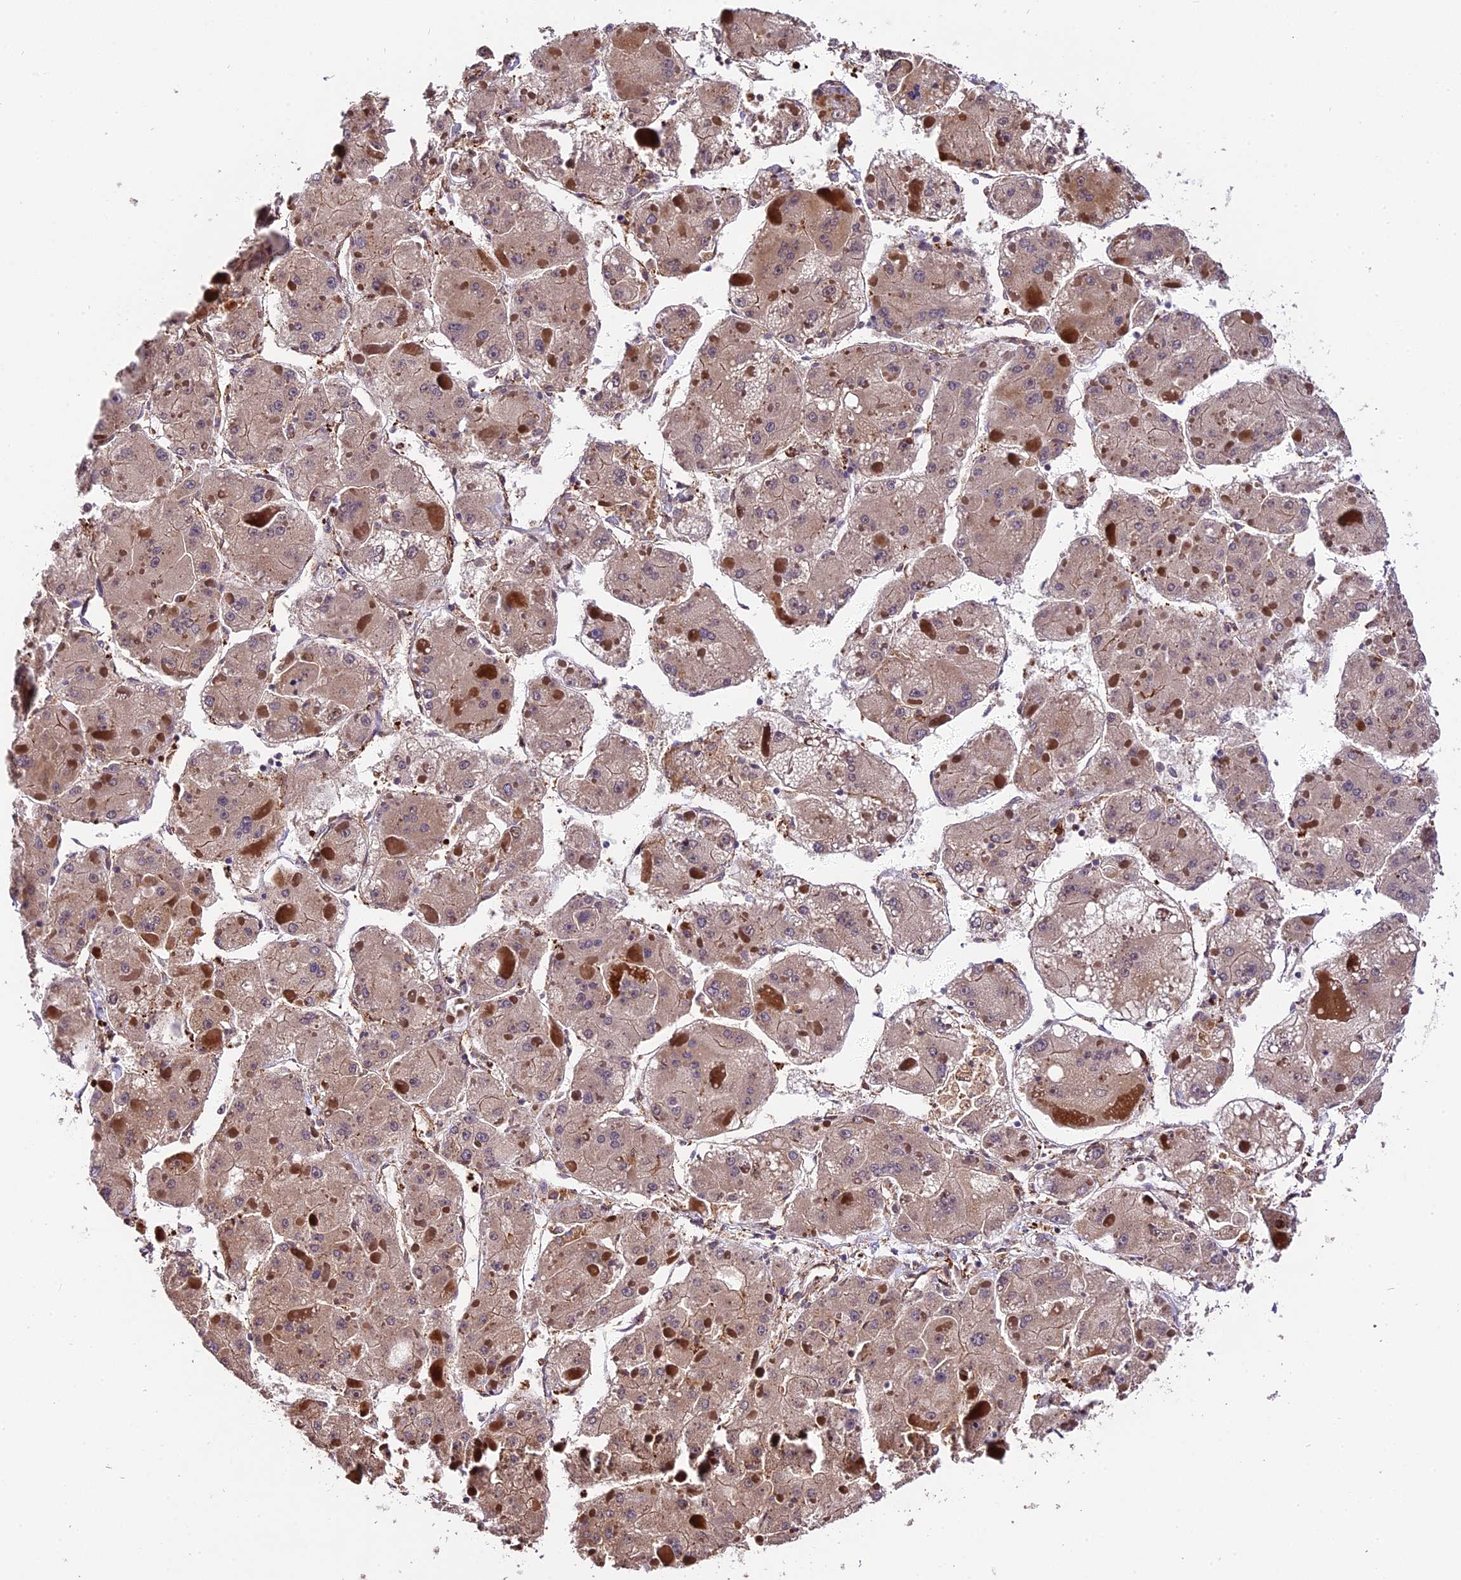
{"staining": {"intensity": "weak", "quantity": ">75%", "location": "cytoplasmic/membranous"}, "tissue": "liver cancer", "cell_type": "Tumor cells", "image_type": "cancer", "snomed": [{"axis": "morphology", "description": "Carcinoma, Hepatocellular, NOS"}, {"axis": "topography", "description": "Liver"}], "caption": "Human liver cancer stained with a protein marker exhibits weak staining in tumor cells.", "gene": "HERPUD1", "patient": {"sex": "female", "age": 73}}